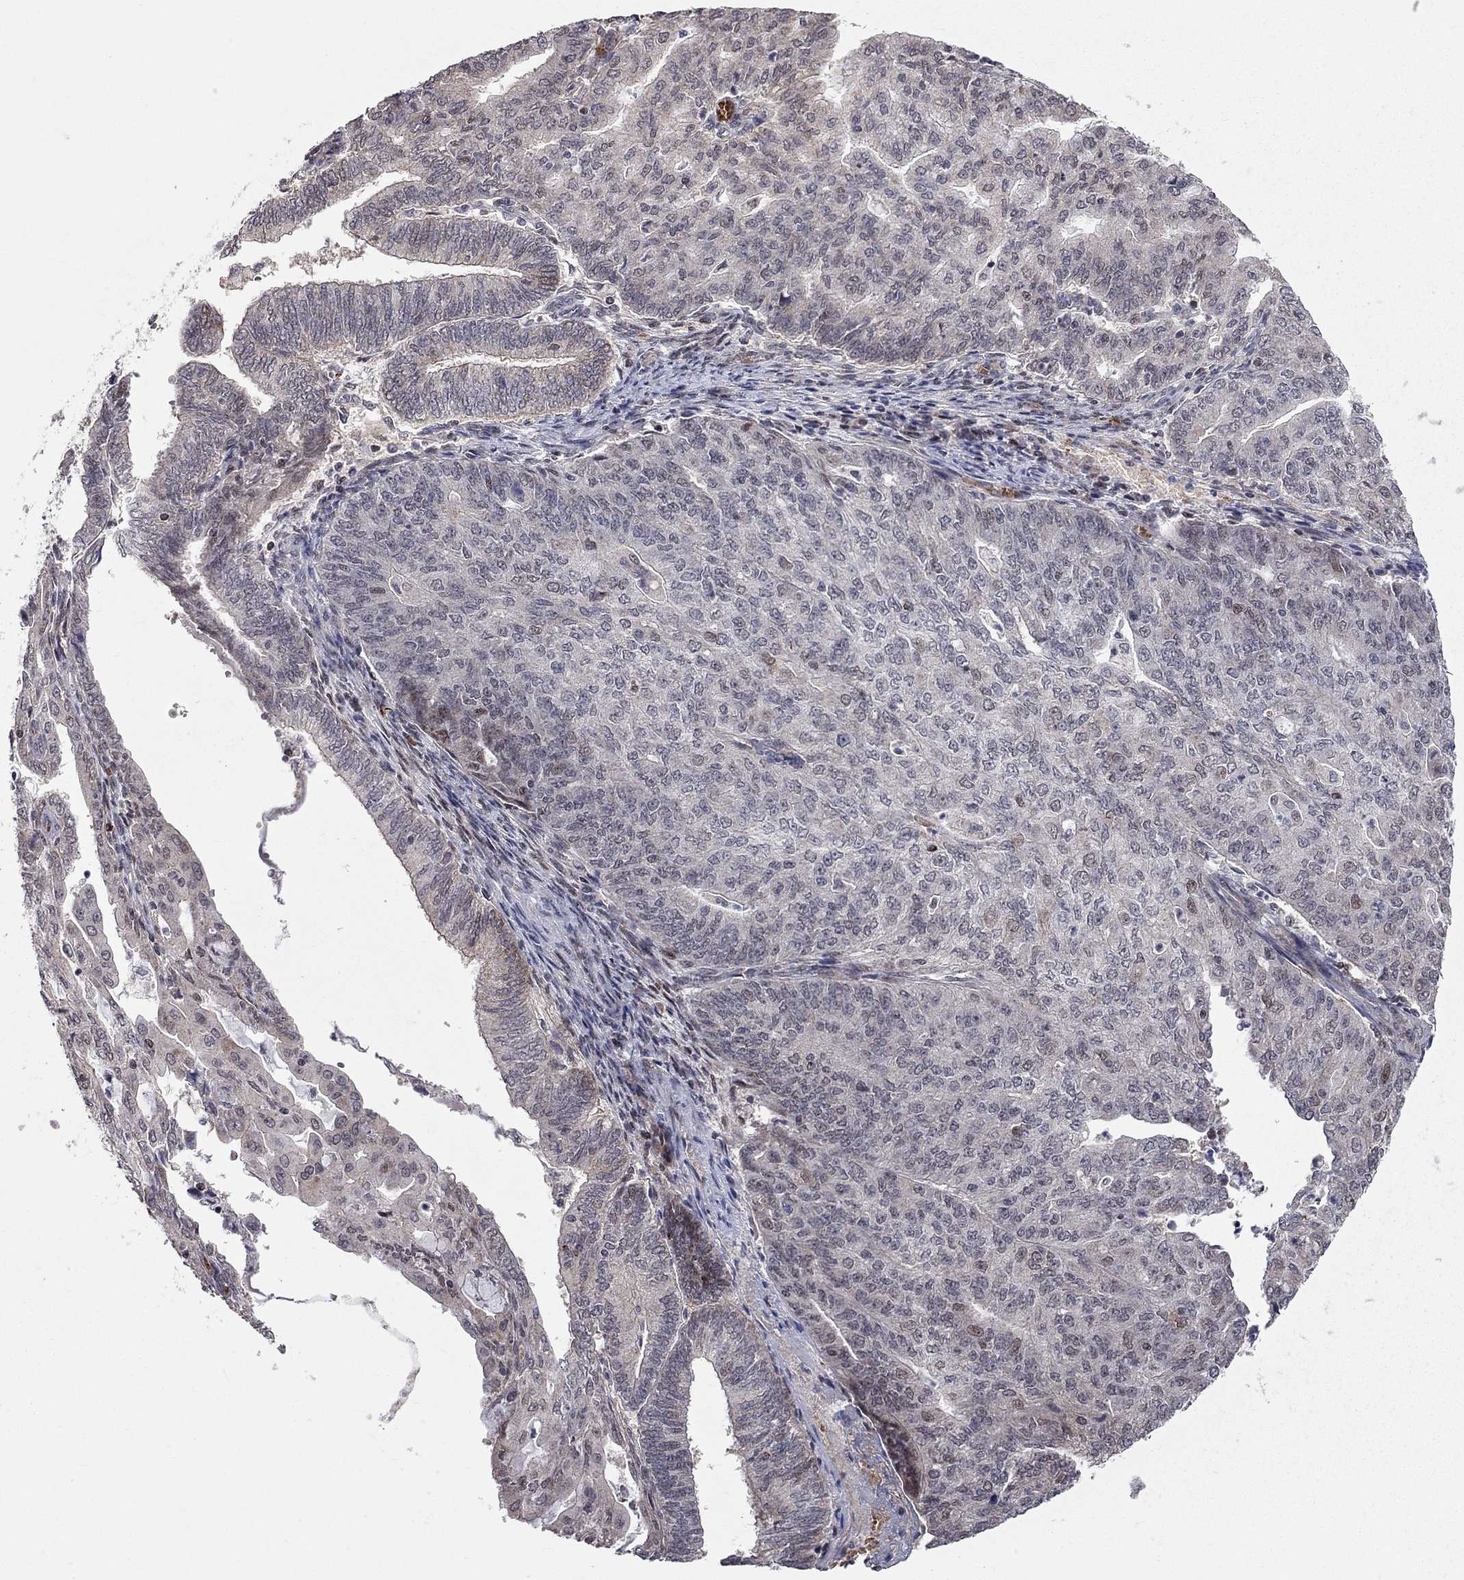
{"staining": {"intensity": "weak", "quantity": "<25%", "location": "nuclear"}, "tissue": "endometrial cancer", "cell_type": "Tumor cells", "image_type": "cancer", "snomed": [{"axis": "morphology", "description": "Adenocarcinoma, NOS"}, {"axis": "topography", "description": "Endometrium"}], "caption": "Histopathology image shows no protein positivity in tumor cells of adenocarcinoma (endometrial) tissue.", "gene": "HDAC3", "patient": {"sex": "female", "age": 82}}